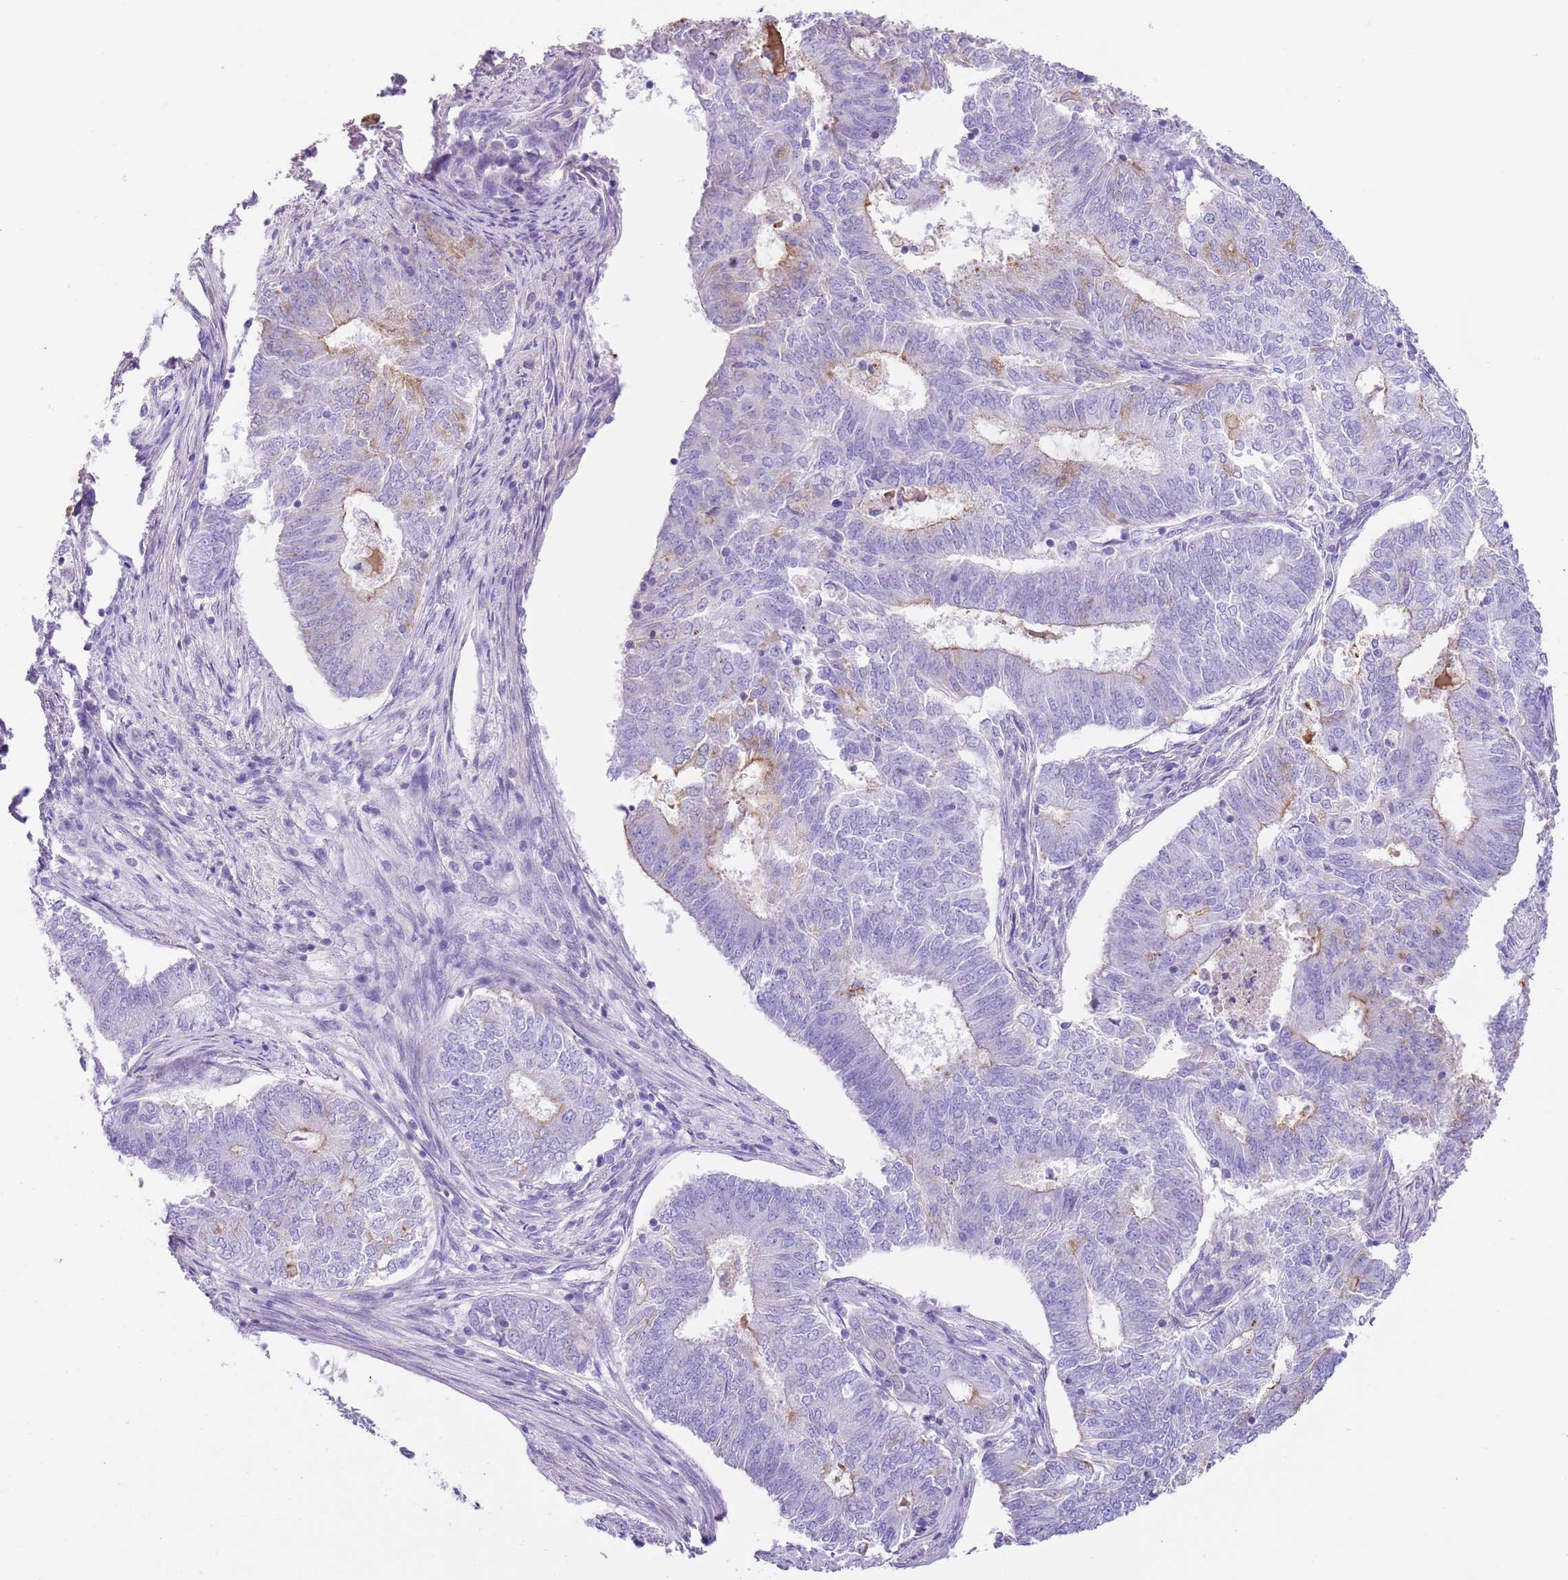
{"staining": {"intensity": "negative", "quantity": "none", "location": "none"}, "tissue": "endometrial cancer", "cell_type": "Tumor cells", "image_type": "cancer", "snomed": [{"axis": "morphology", "description": "Adenocarcinoma, NOS"}, {"axis": "topography", "description": "Endometrium"}], "caption": "Histopathology image shows no significant protein staining in tumor cells of endometrial cancer.", "gene": "TBC1D10B", "patient": {"sex": "female", "age": 62}}